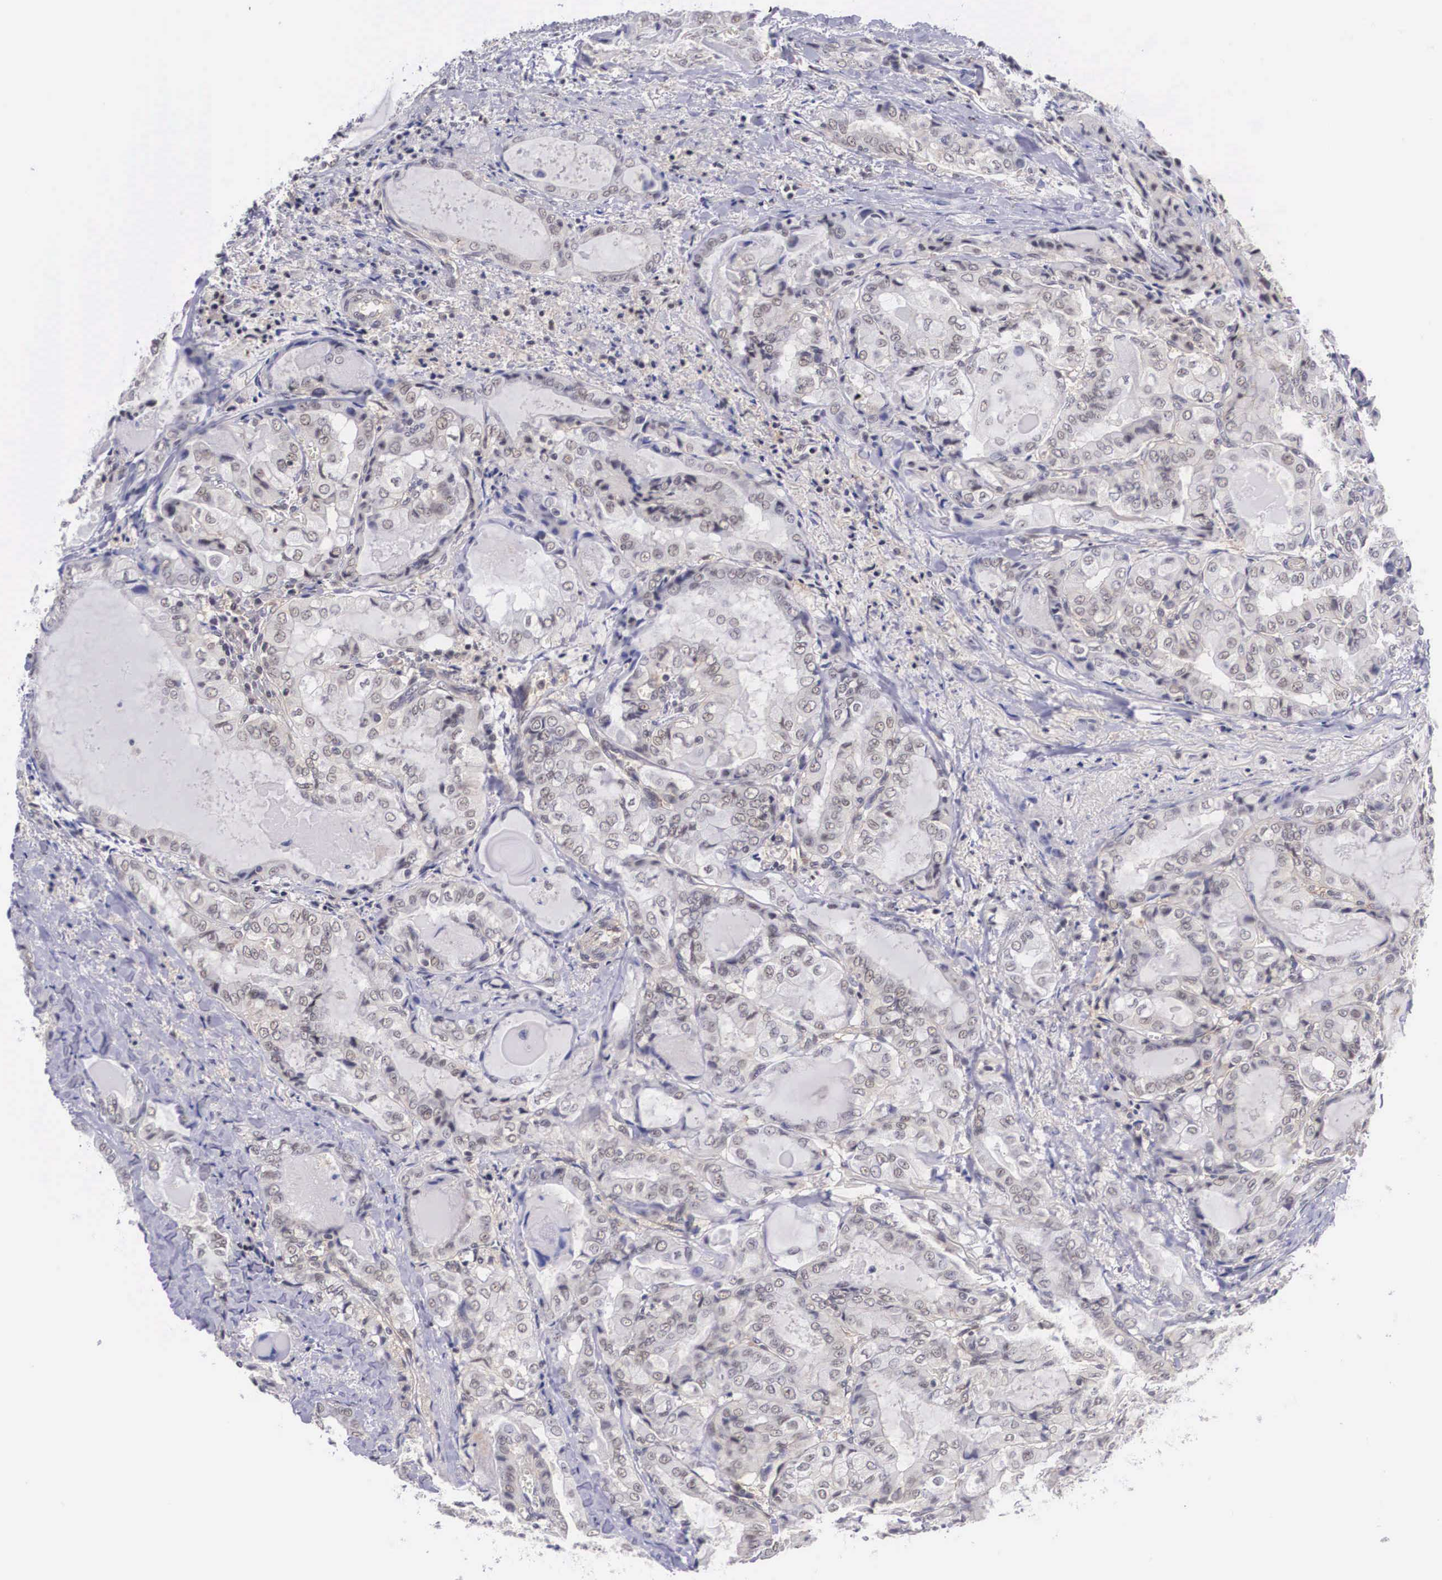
{"staining": {"intensity": "weak", "quantity": "<25%", "location": "nuclear"}, "tissue": "thyroid cancer", "cell_type": "Tumor cells", "image_type": "cancer", "snomed": [{"axis": "morphology", "description": "Papillary adenocarcinoma, NOS"}, {"axis": "topography", "description": "Thyroid gland"}], "caption": "IHC of thyroid cancer exhibits no expression in tumor cells.", "gene": "NR4A2", "patient": {"sex": "female", "age": 71}}